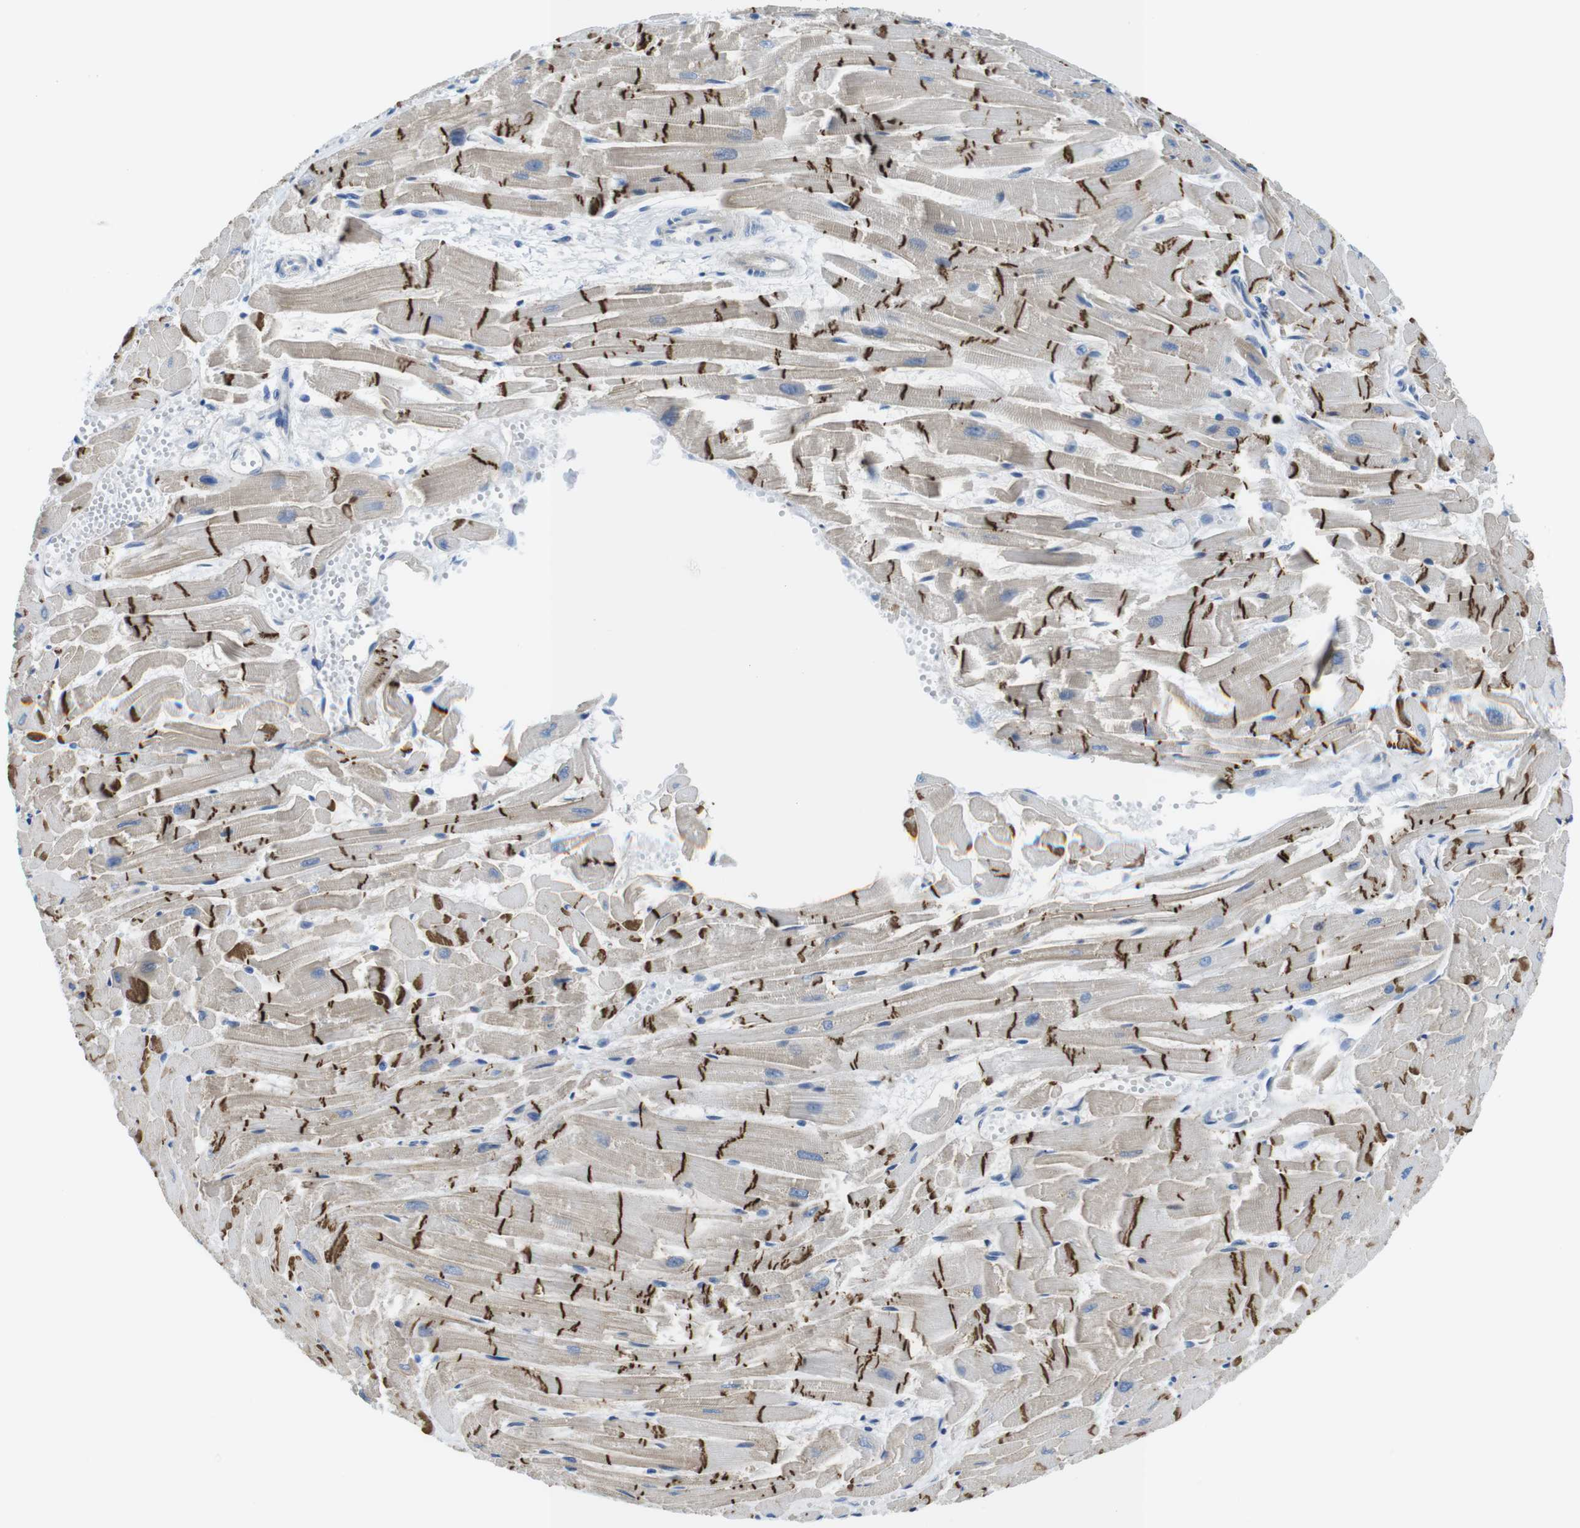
{"staining": {"intensity": "strong", "quantity": "25%-75%", "location": "cytoplasmic/membranous"}, "tissue": "heart muscle", "cell_type": "Cardiomyocytes", "image_type": "normal", "snomed": [{"axis": "morphology", "description": "Normal tissue, NOS"}, {"axis": "topography", "description": "Heart"}], "caption": "Protein expression by IHC demonstrates strong cytoplasmic/membranous positivity in about 25%-75% of cardiomyocytes in unremarkable heart muscle. (DAB (3,3'-diaminobenzidine) IHC with brightfield microscopy, high magnification).", "gene": "CDH8", "patient": {"sex": "female", "age": 19}}